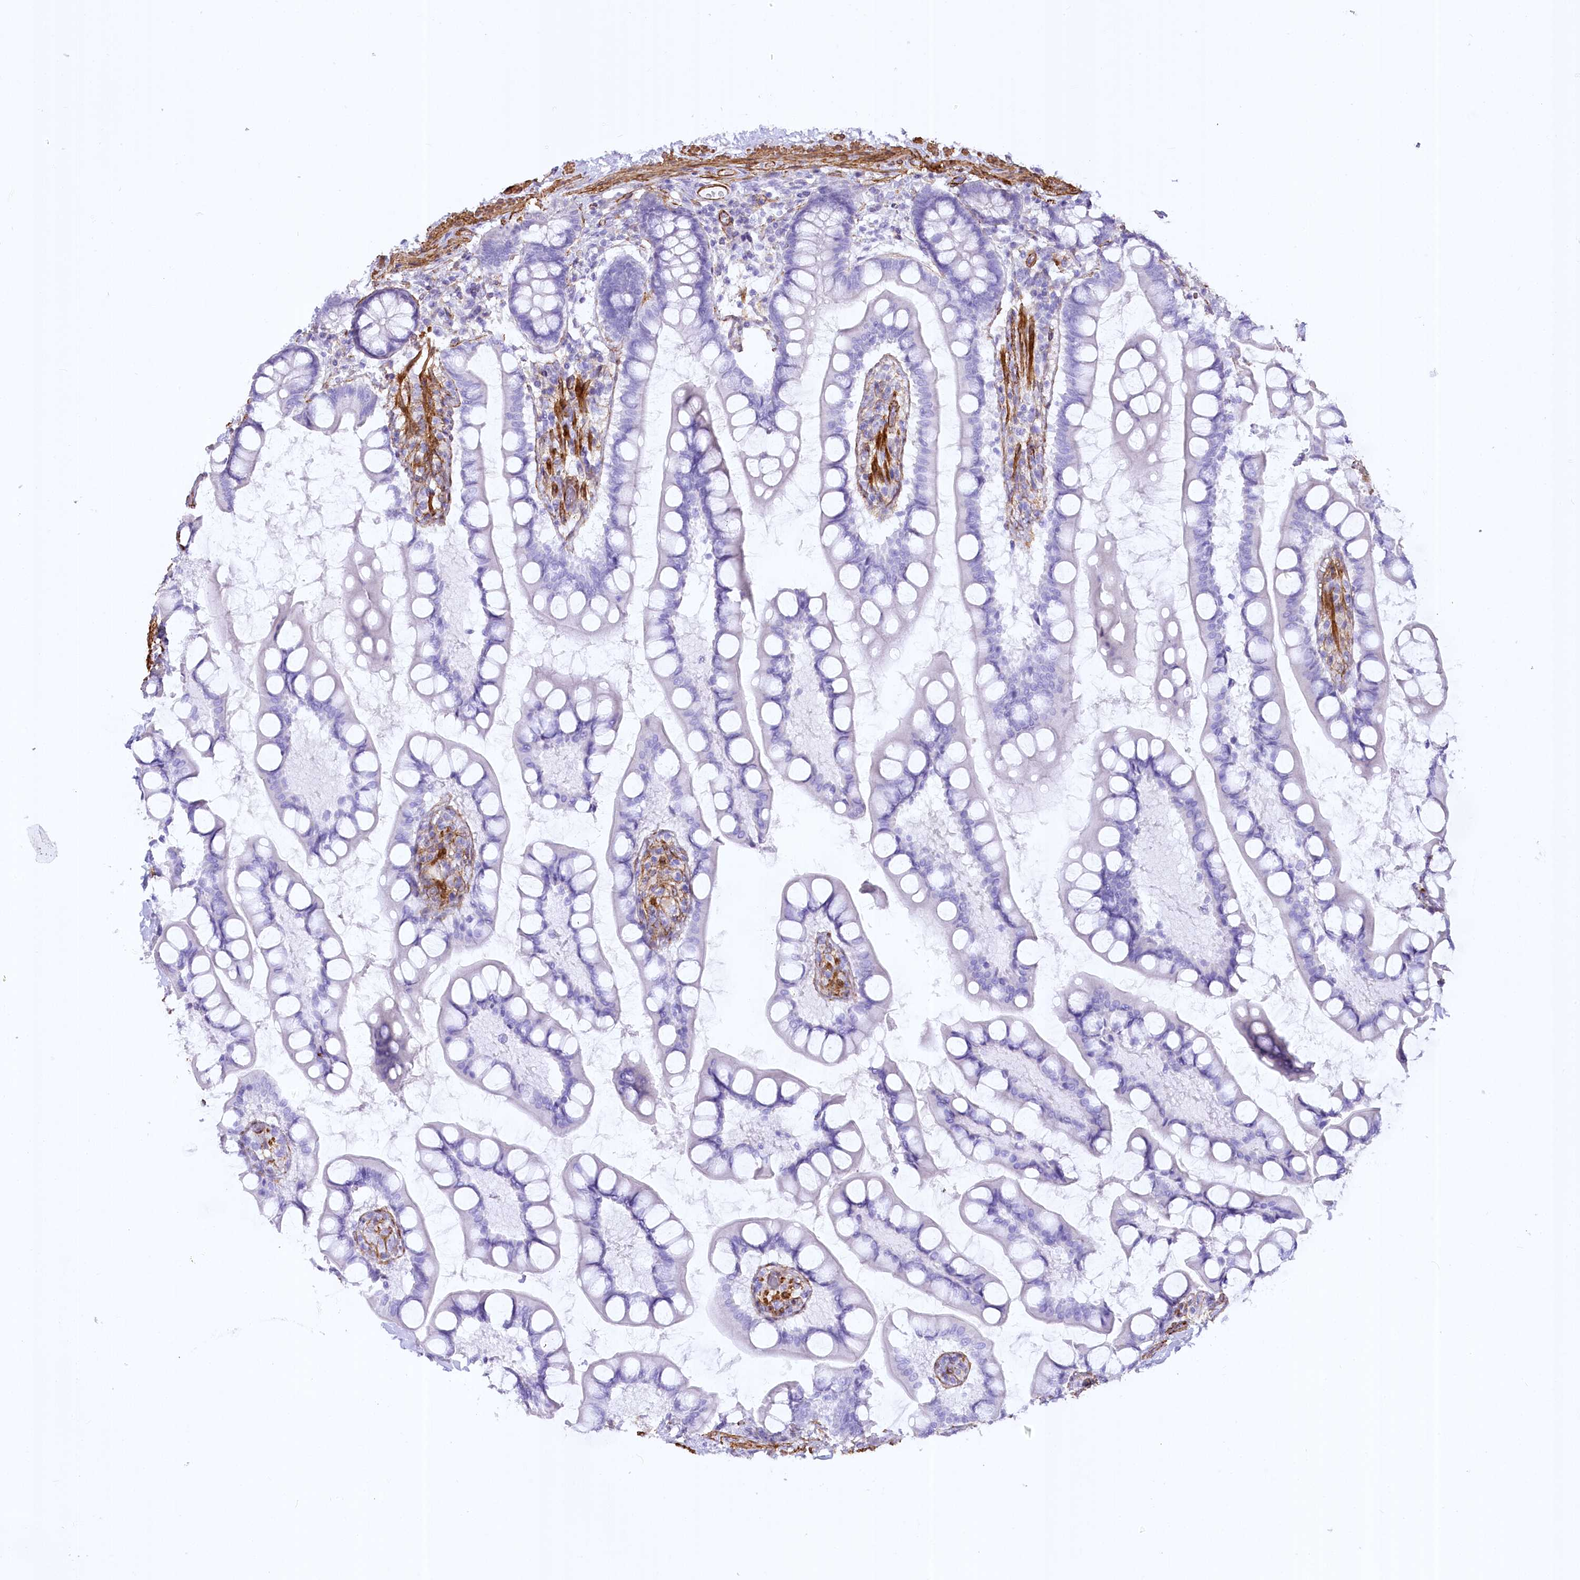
{"staining": {"intensity": "negative", "quantity": "none", "location": "none"}, "tissue": "small intestine", "cell_type": "Glandular cells", "image_type": "normal", "snomed": [{"axis": "morphology", "description": "Normal tissue, NOS"}, {"axis": "topography", "description": "Small intestine"}], "caption": "High magnification brightfield microscopy of normal small intestine stained with DAB (3,3'-diaminobenzidine) (brown) and counterstained with hematoxylin (blue): glandular cells show no significant staining.", "gene": "SYNPO2", "patient": {"sex": "male", "age": 52}}